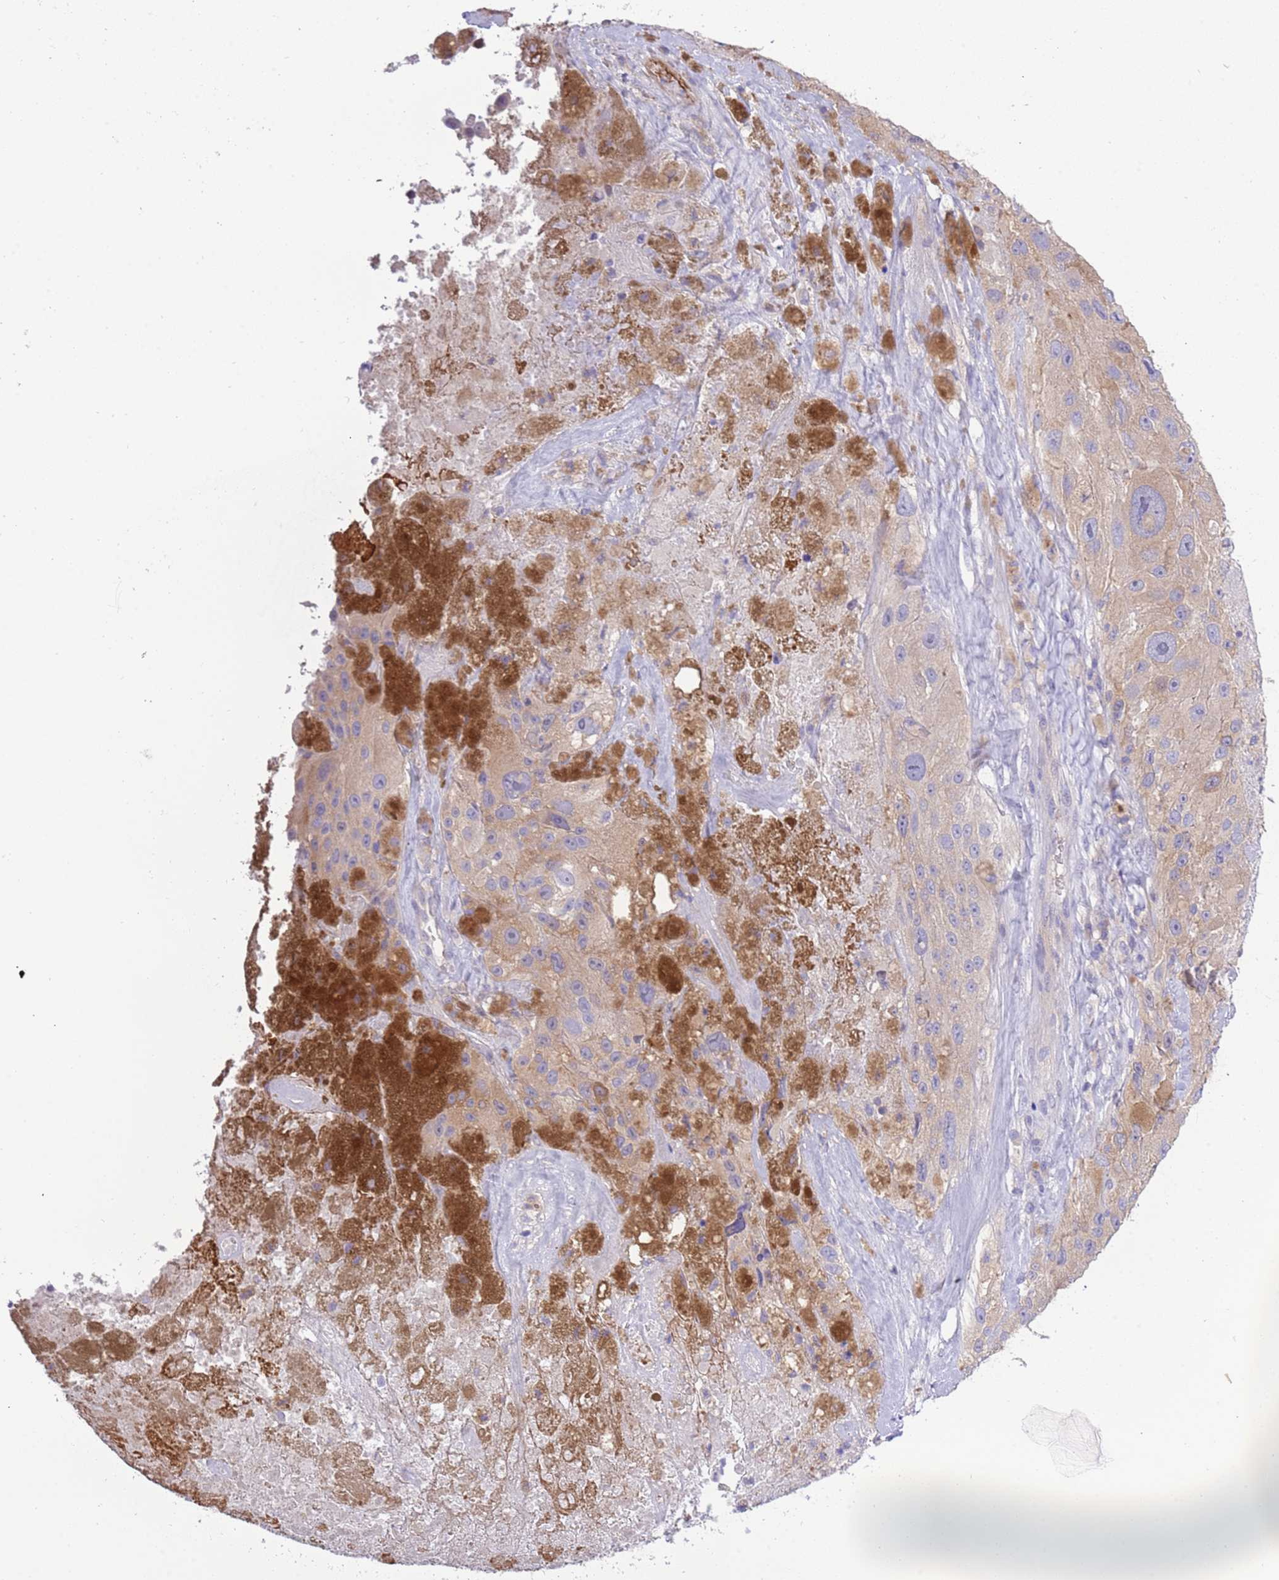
{"staining": {"intensity": "weak", "quantity": "25%-75%", "location": "cytoplasmic/membranous"}, "tissue": "melanoma", "cell_type": "Tumor cells", "image_type": "cancer", "snomed": [{"axis": "morphology", "description": "Malignant melanoma, Metastatic site"}, {"axis": "topography", "description": "Lymph node"}], "caption": "Approximately 25%-75% of tumor cells in human melanoma display weak cytoplasmic/membranous protein expression as visualized by brown immunohistochemical staining.", "gene": "STIP1", "patient": {"sex": "male", "age": 62}}